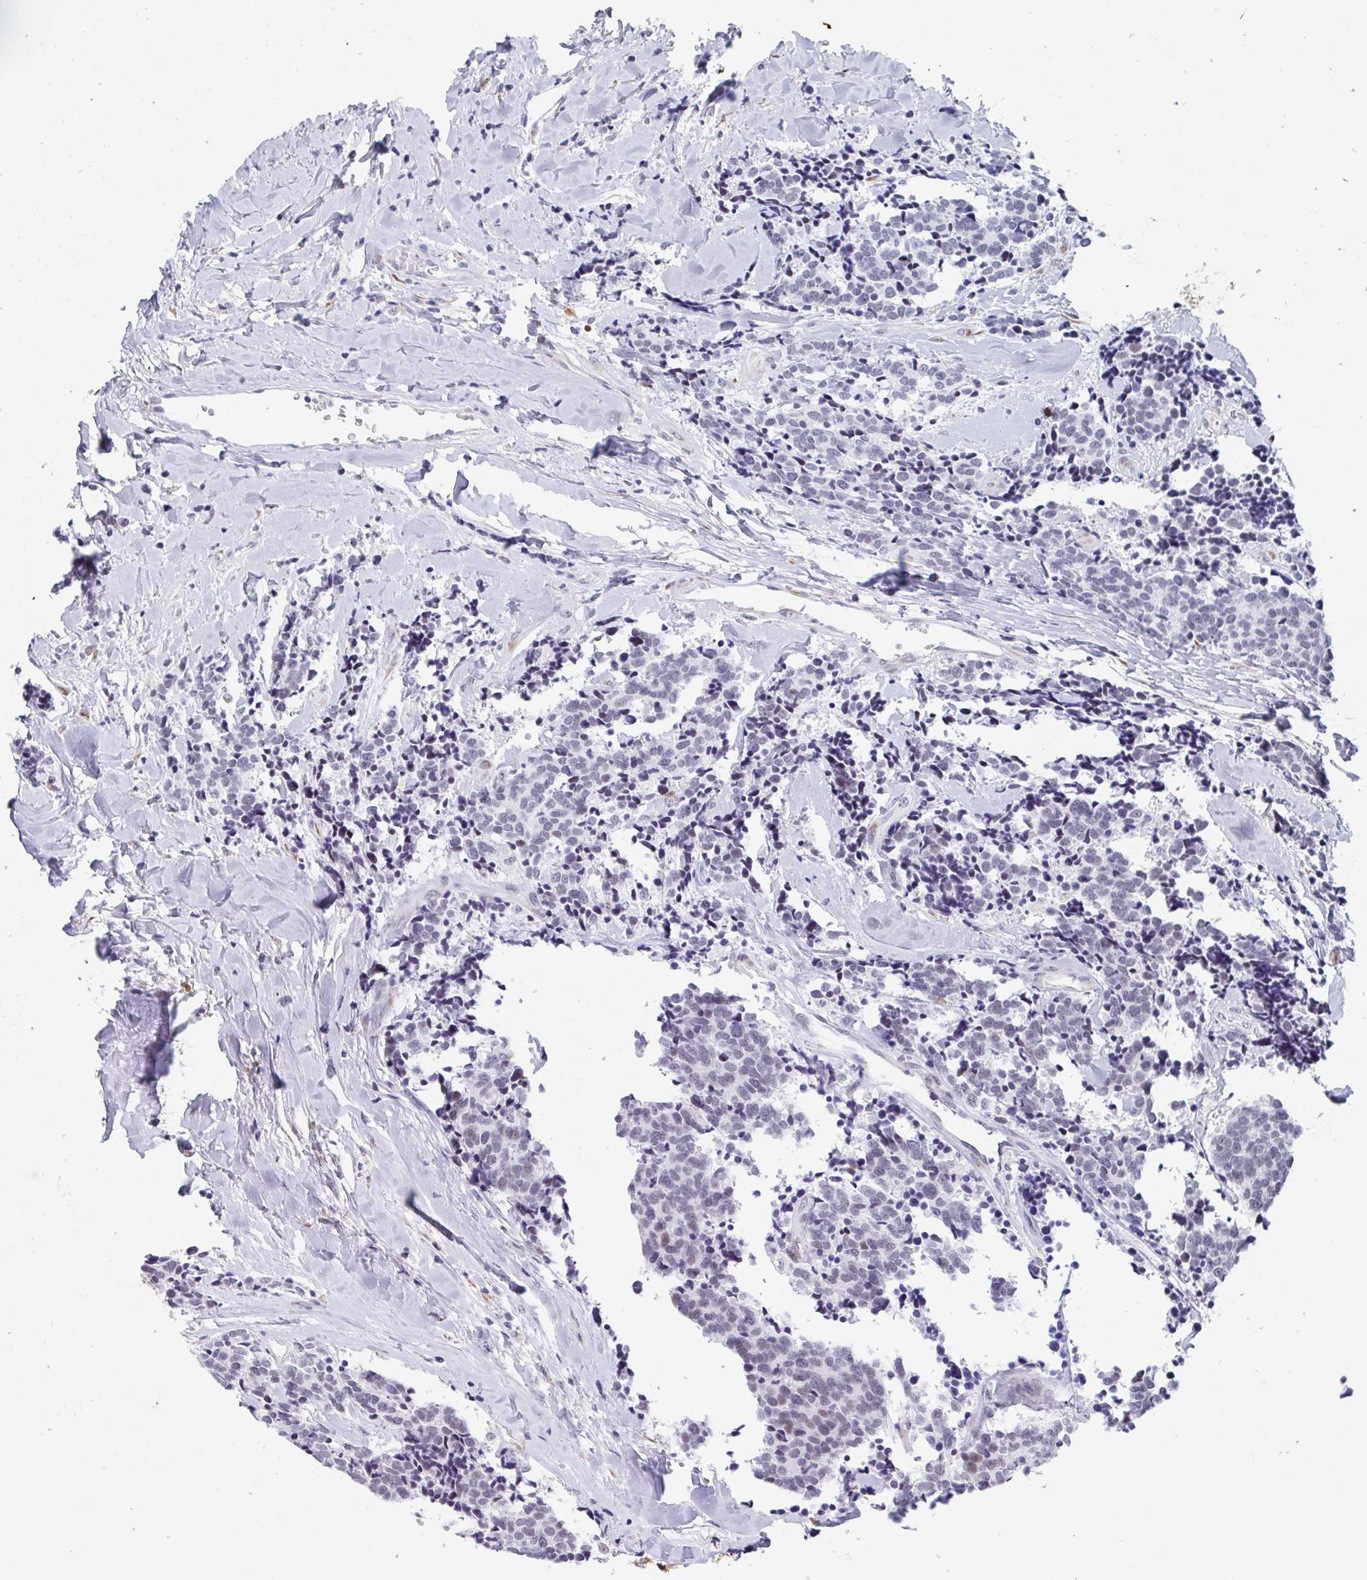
{"staining": {"intensity": "negative", "quantity": "none", "location": "none"}, "tissue": "carcinoid", "cell_type": "Tumor cells", "image_type": "cancer", "snomed": [{"axis": "morphology", "description": "Carcinoid, malignant, NOS"}, {"axis": "topography", "description": "Skin"}], "caption": "IHC of carcinoid demonstrates no staining in tumor cells.", "gene": "WDR72", "patient": {"sex": "female", "age": 79}}